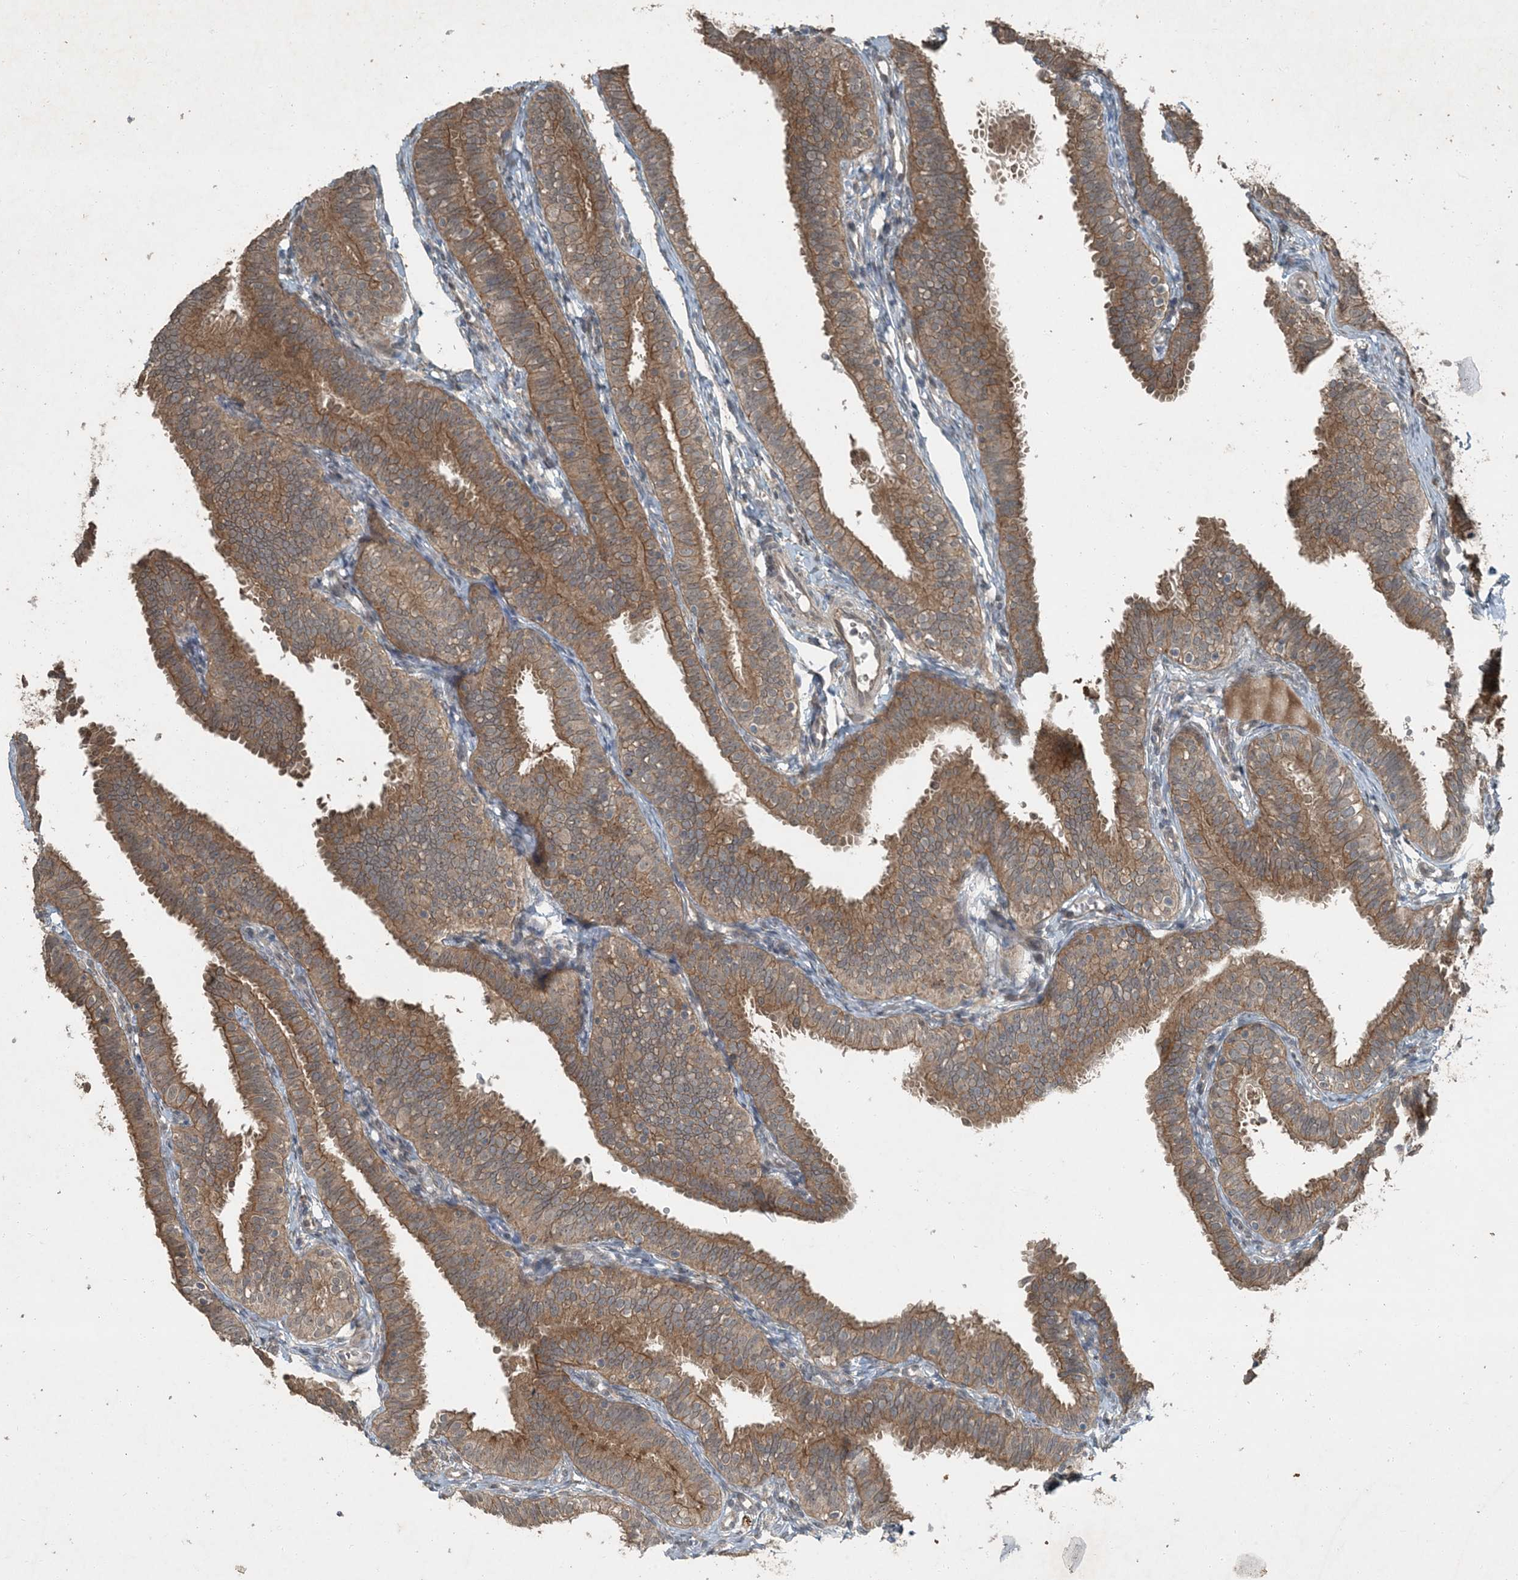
{"staining": {"intensity": "moderate", "quantity": ">75%", "location": "cytoplasmic/membranous"}, "tissue": "fallopian tube", "cell_type": "Glandular cells", "image_type": "normal", "snomed": [{"axis": "morphology", "description": "Normal tissue, NOS"}, {"axis": "topography", "description": "Fallopian tube"}], "caption": "A brown stain shows moderate cytoplasmic/membranous positivity of a protein in glandular cells of unremarkable fallopian tube.", "gene": "MDN1", "patient": {"sex": "female", "age": 35}}